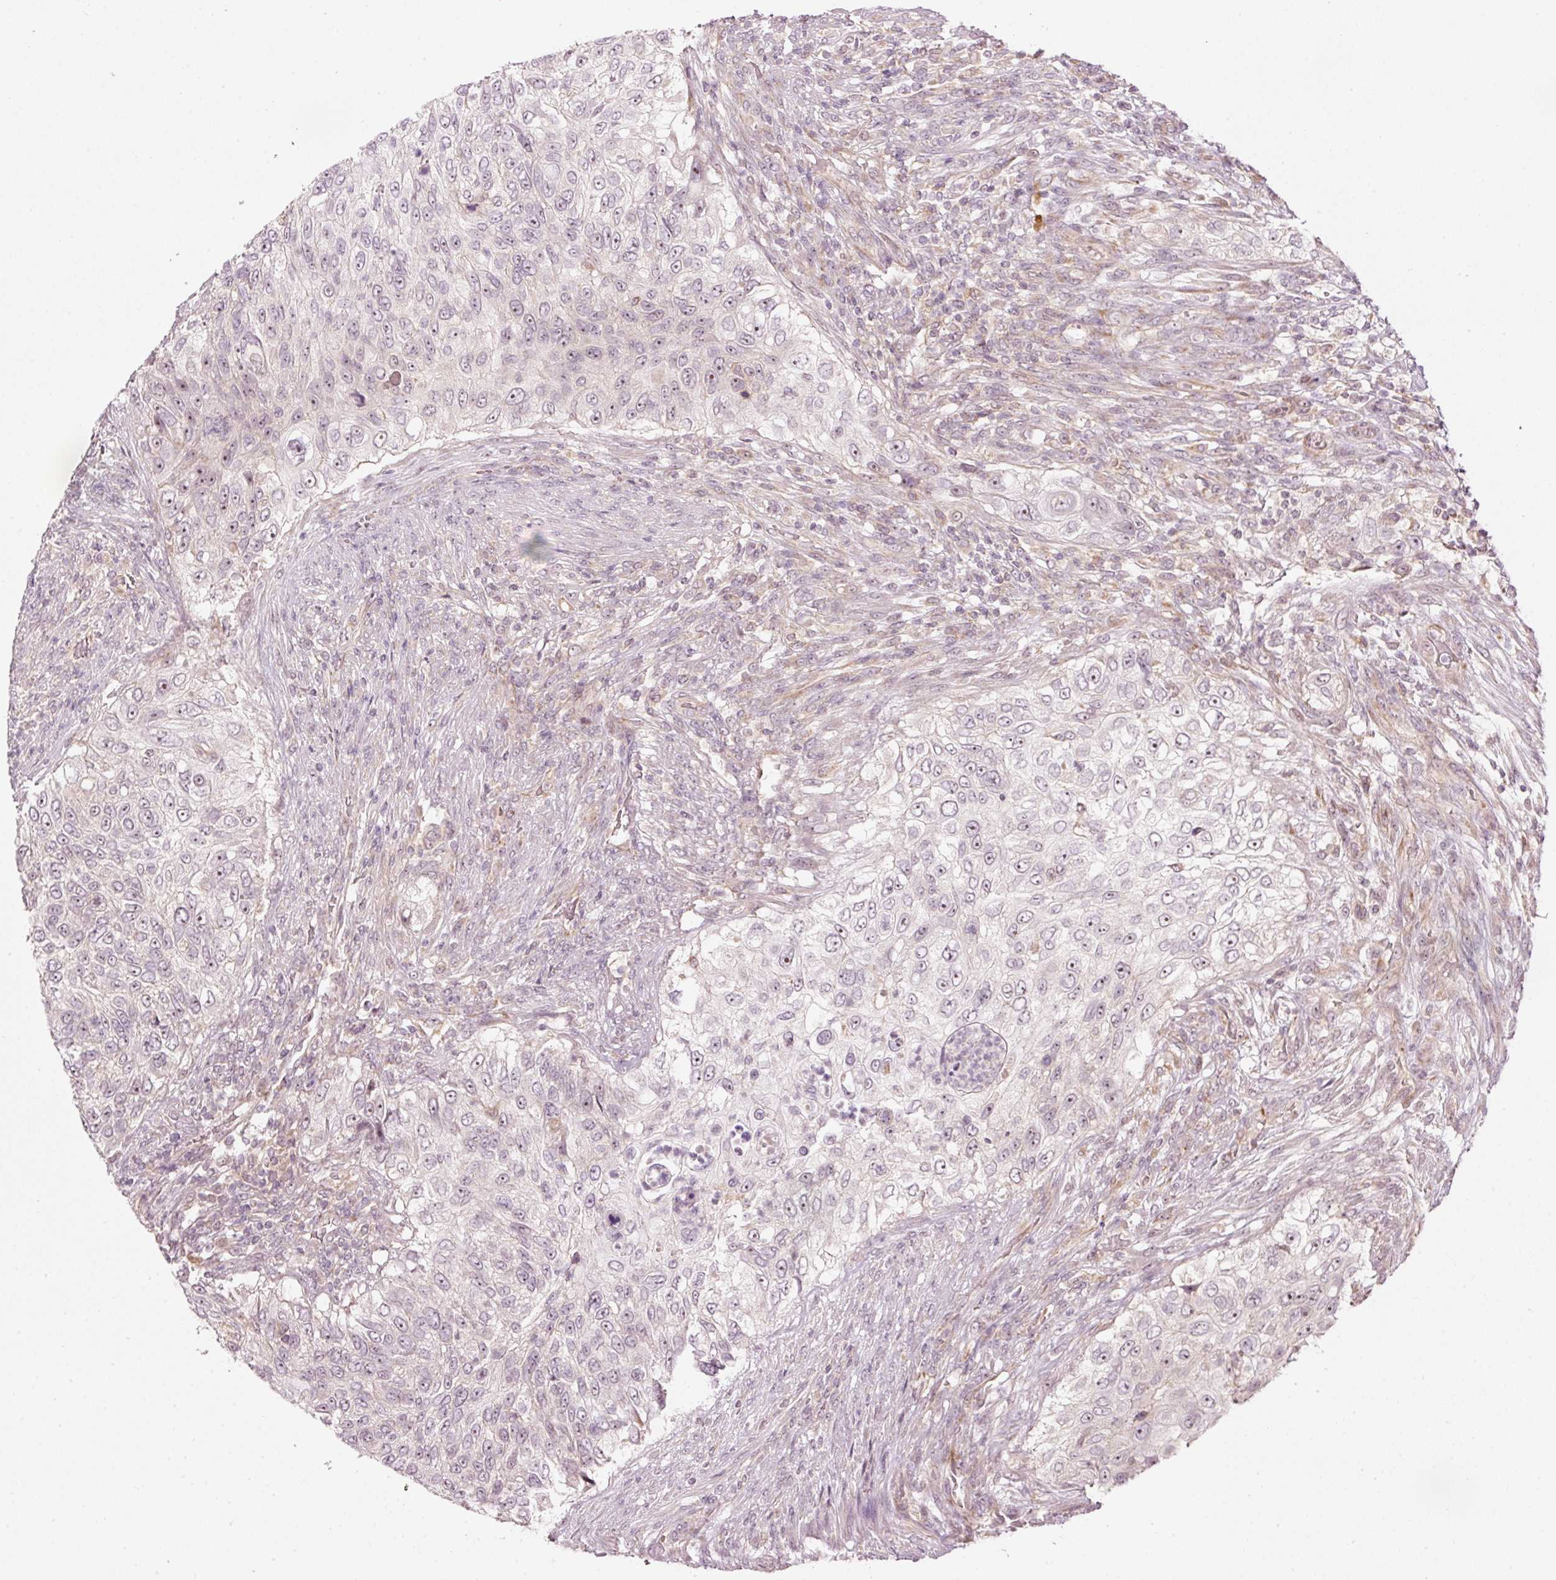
{"staining": {"intensity": "negative", "quantity": "none", "location": "none"}, "tissue": "urothelial cancer", "cell_type": "Tumor cells", "image_type": "cancer", "snomed": [{"axis": "morphology", "description": "Urothelial carcinoma, High grade"}, {"axis": "topography", "description": "Urinary bladder"}], "caption": "The micrograph displays no significant staining in tumor cells of urothelial cancer. The staining was performed using DAB to visualize the protein expression in brown, while the nuclei were stained in blue with hematoxylin (Magnification: 20x).", "gene": "CDC20B", "patient": {"sex": "female", "age": 60}}